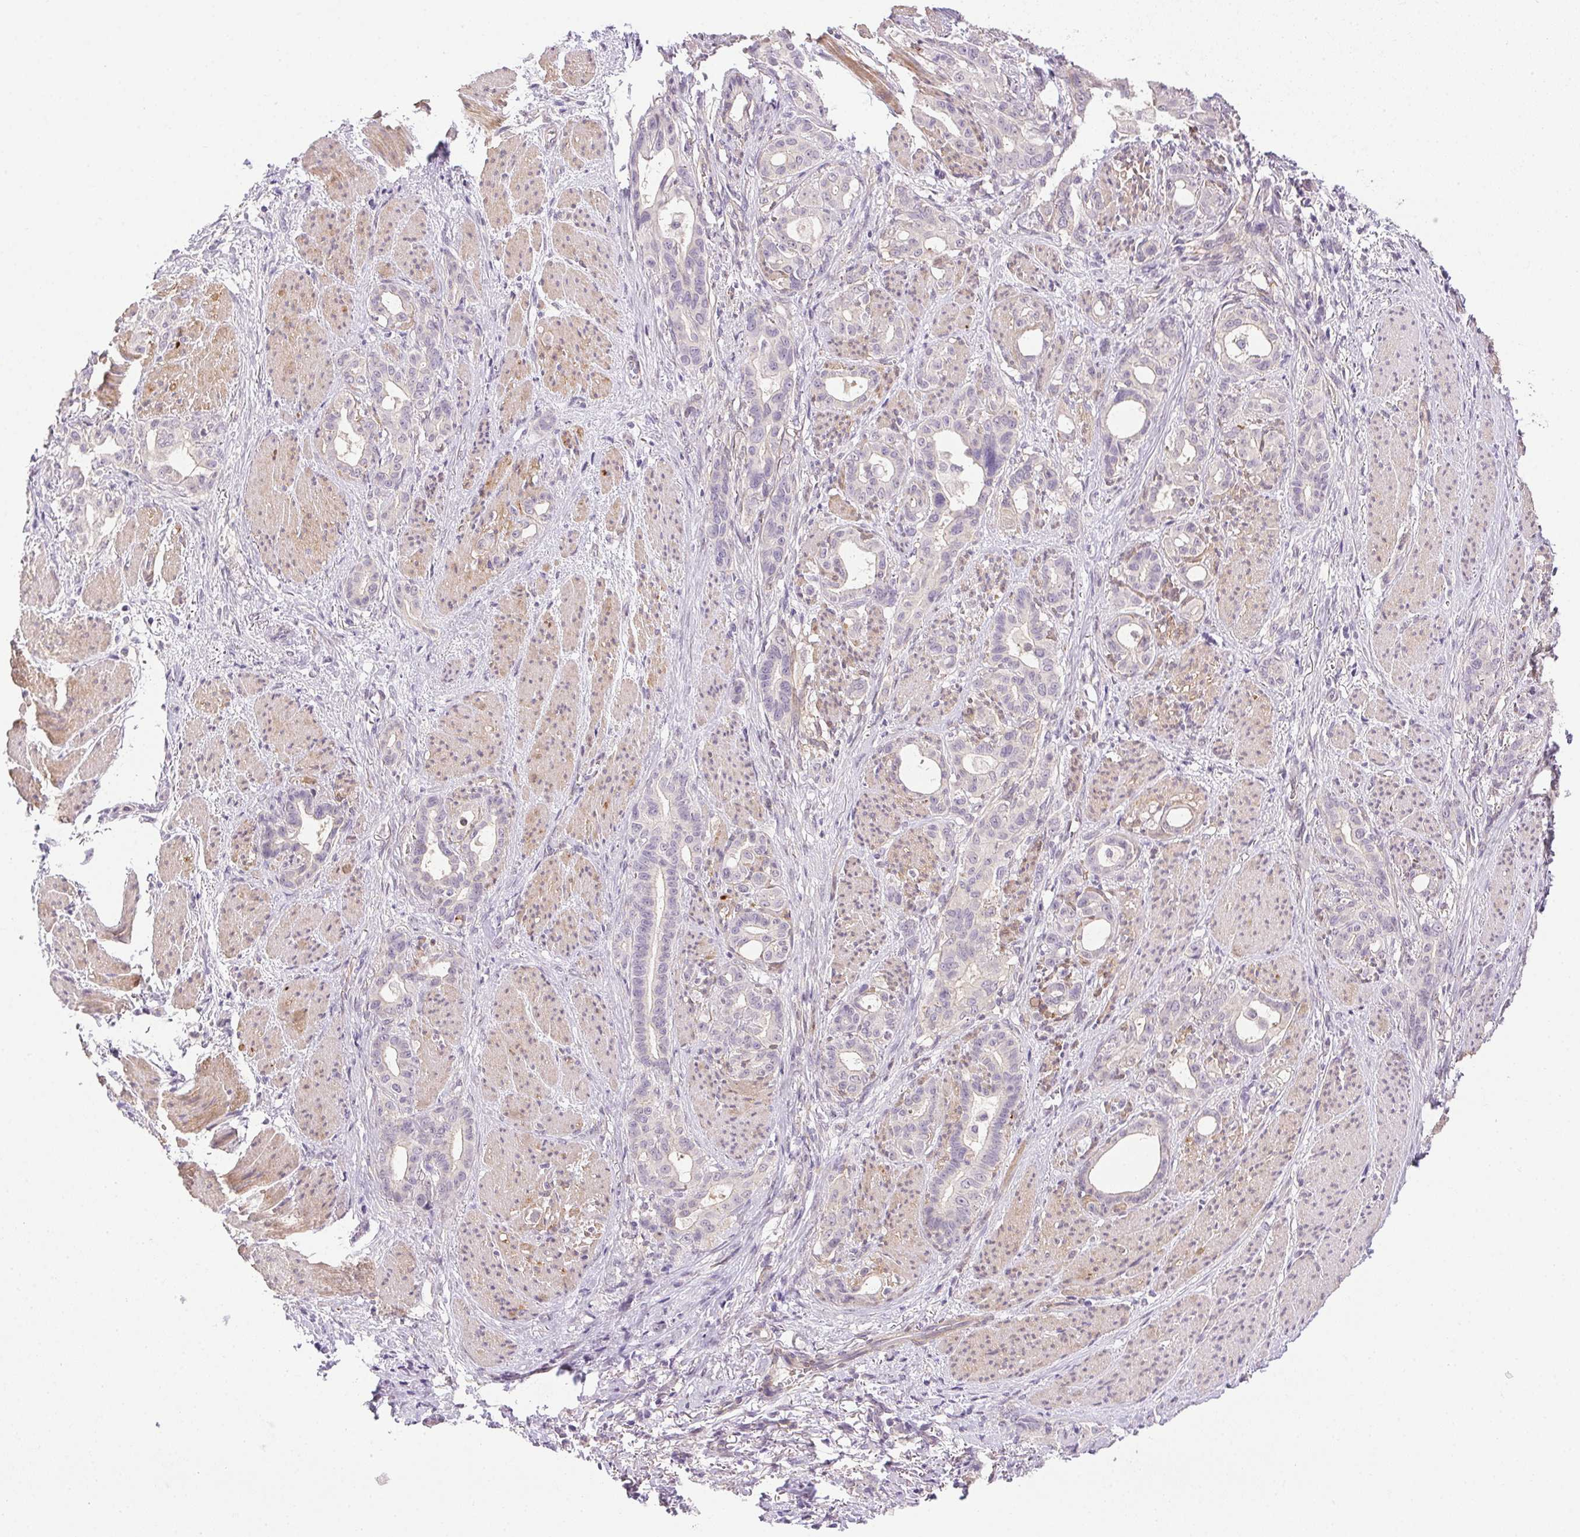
{"staining": {"intensity": "negative", "quantity": "none", "location": "none"}, "tissue": "stomach cancer", "cell_type": "Tumor cells", "image_type": "cancer", "snomed": [{"axis": "morphology", "description": "Normal tissue, NOS"}, {"axis": "morphology", "description": "Adenocarcinoma, NOS"}, {"axis": "topography", "description": "Esophagus"}, {"axis": "topography", "description": "Stomach, upper"}], "caption": "Immunohistochemistry of human stomach adenocarcinoma displays no positivity in tumor cells. (Stains: DAB (3,3'-diaminobenzidine) immunohistochemistry with hematoxylin counter stain, Microscopy: brightfield microscopy at high magnification).", "gene": "PRL", "patient": {"sex": "male", "age": 62}}